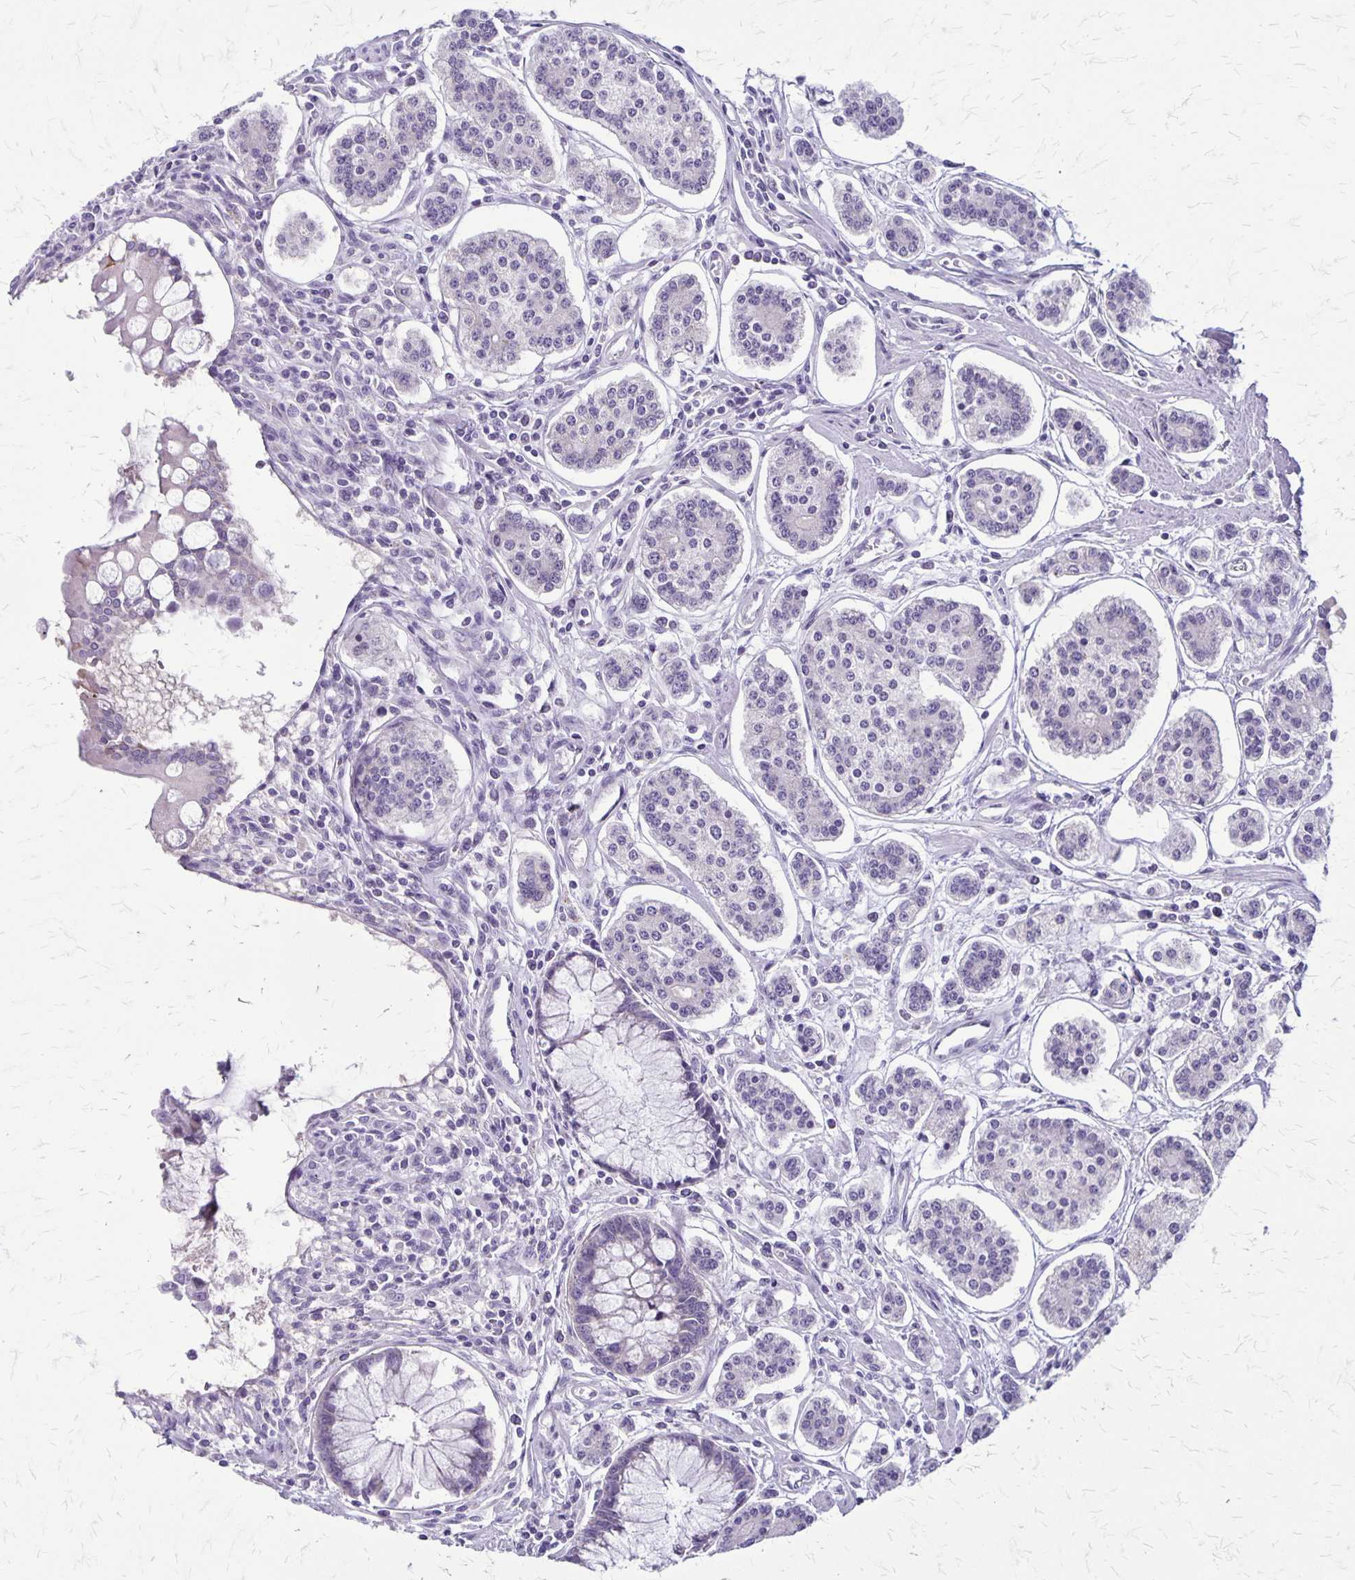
{"staining": {"intensity": "negative", "quantity": "none", "location": "none"}, "tissue": "carcinoid", "cell_type": "Tumor cells", "image_type": "cancer", "snomed": [{"axis": "morphology", "description": "Carcinoid, malignant, NOS"}, {"axis": "topography", "description": "Small intestine"}], "caption": "Immunohistochemistry of carcinoid (malignant) demonstrates no positivity in tumor cells.", "gene": "PLXNB3", "patient": {"sex": "female", "age": 65}}